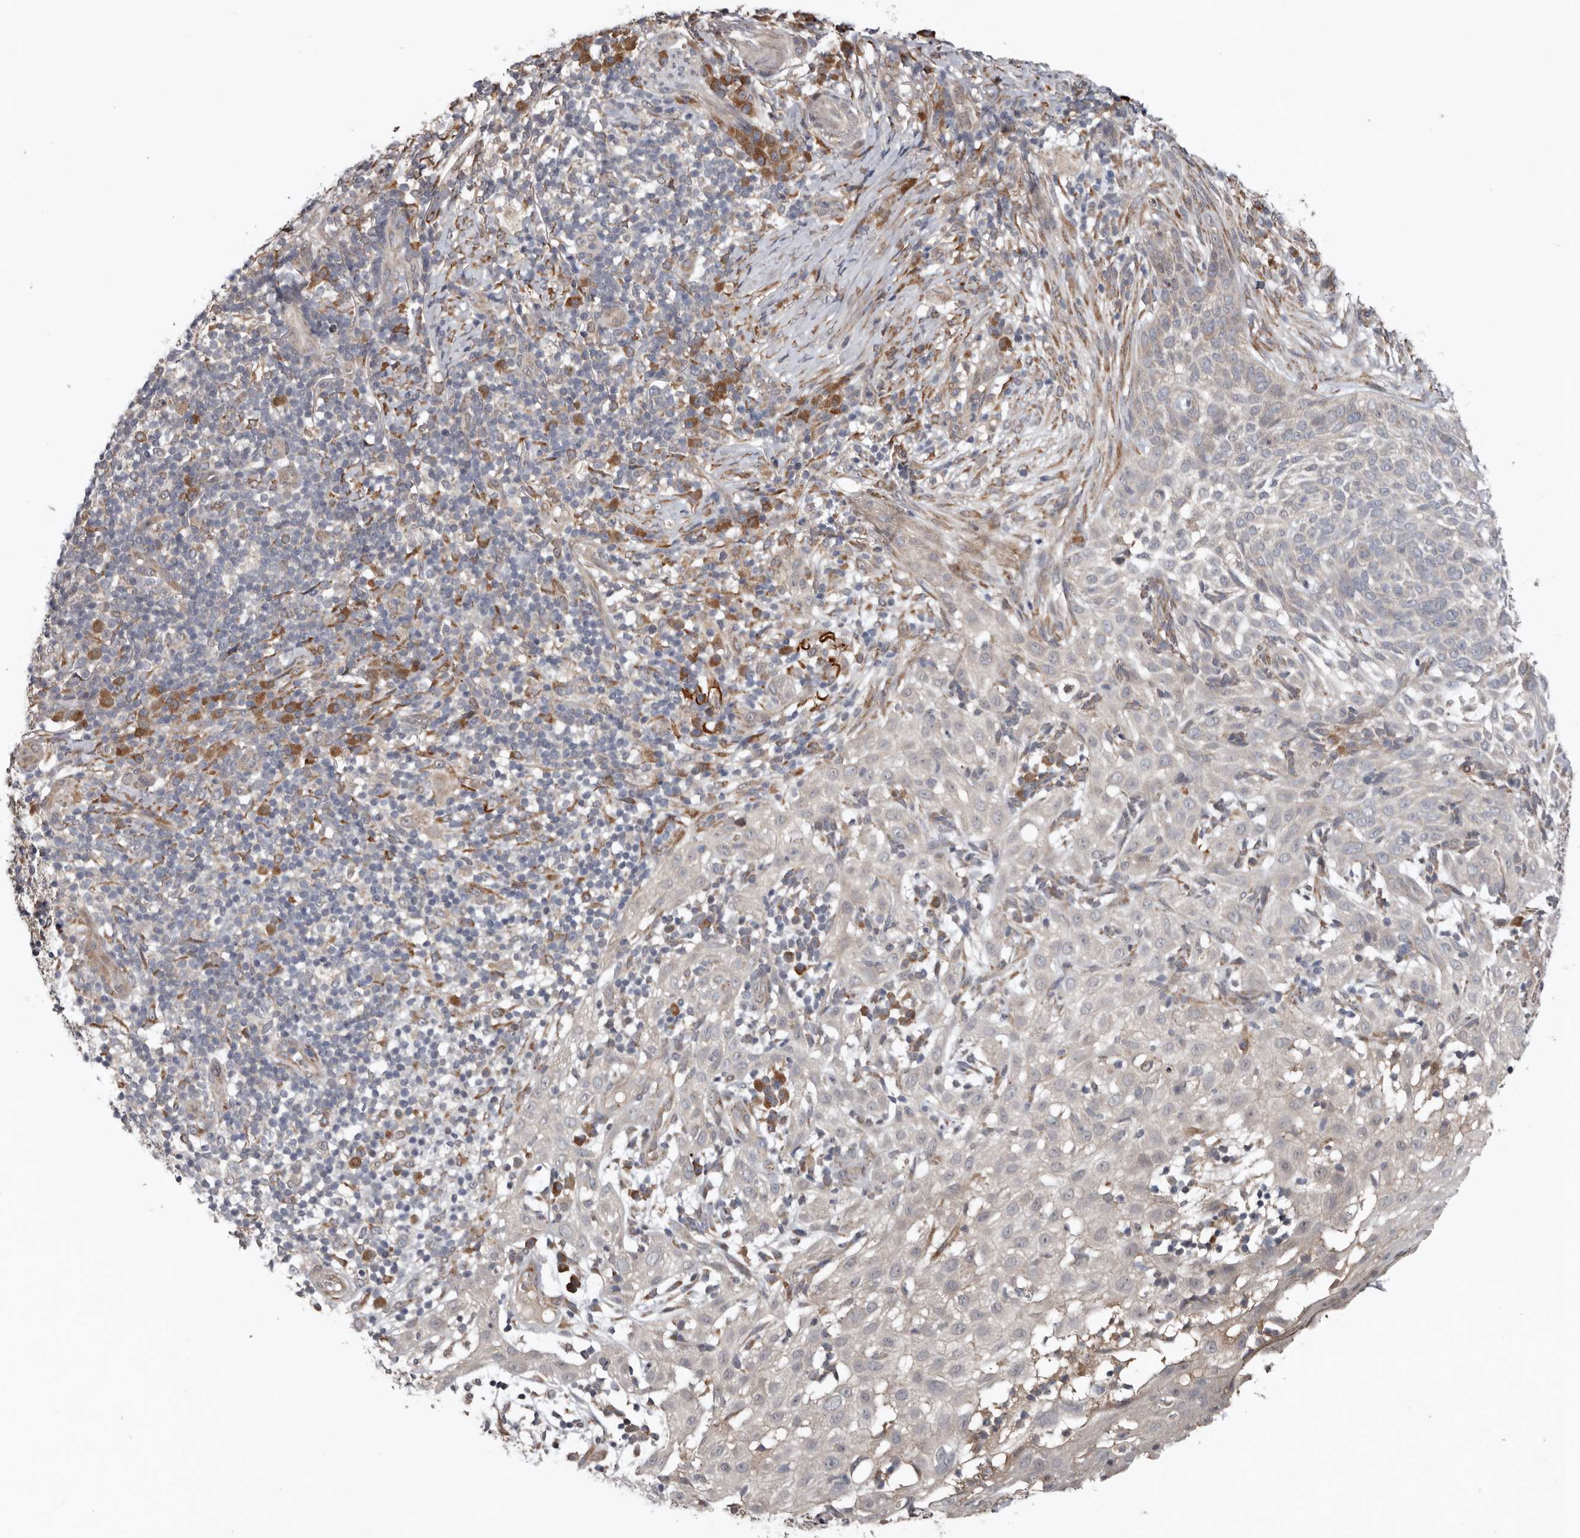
{"staining": {"intensity": "negative", "quantity": "none", "location": "none"}, "tissue": "skin cancer", "cell_type": "Tumor cells", "image_type": "cancer", "snomed": [{"axis": "morphology", "description": "Basal cell carcinoma"}, {"axis": "topography", "description": "Skin"}], "caption": "Photomicrograph shows no protein expression in tumor cells of skin cancer (basal cell carcinoma) tissue.", "gene": "CHML", "patient": {"sex": "female", "age": 64}}